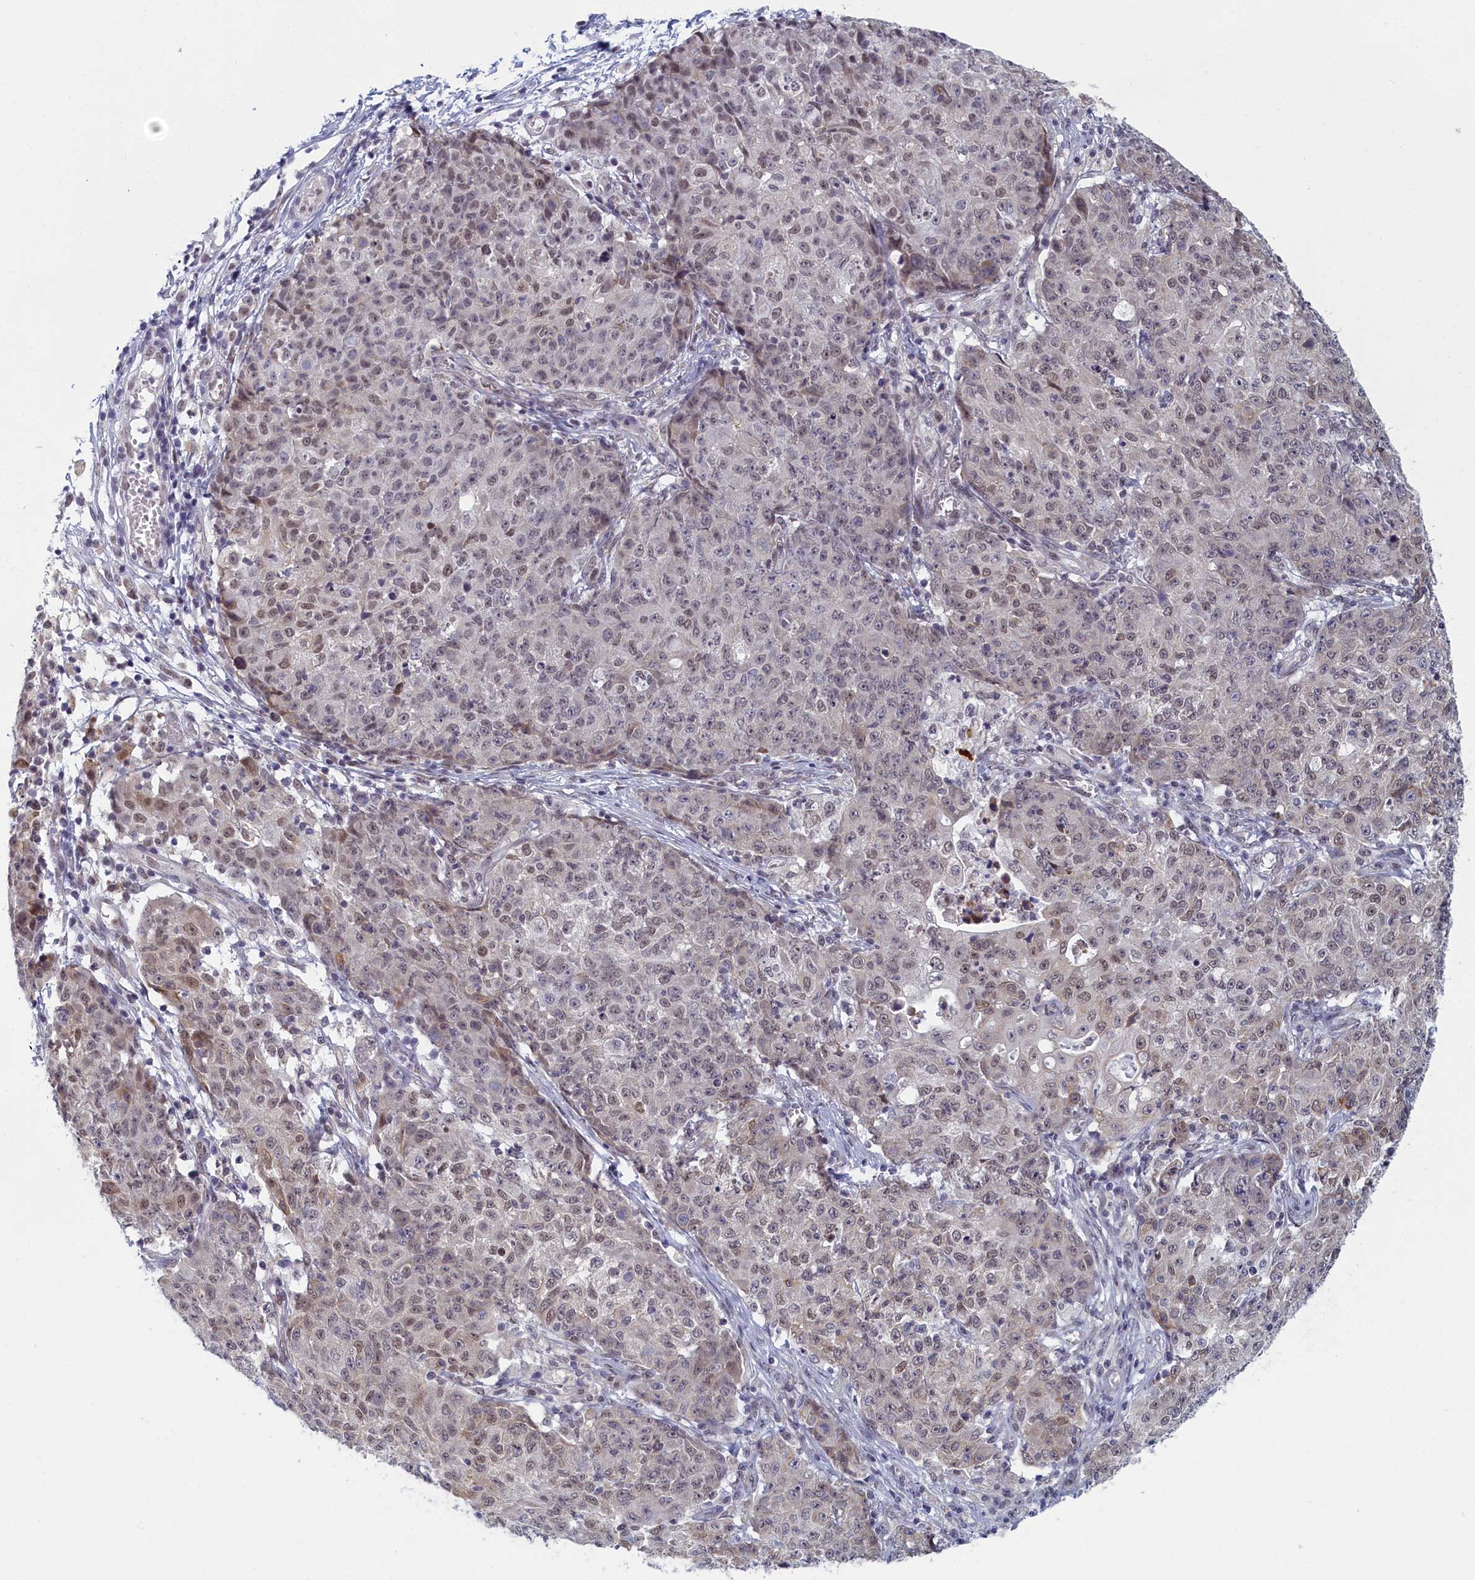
{"staining": {"intensity": "weak", "quantity": "<25%", "location": "nuclear"}, "tissue": "ovarian cancer", "cell_type": "Tumor cells", "image_type": "cancer", "snomed": [{"axis": "morphology", "description": "Carcinoma, endometroid"}, {"axis": "topography", "description": "Ovary"}], "caption": "A high-resolution histopathology image shows IHC staining of endometroid carcinoma (ovarian), which demonstrates no significant positivity in tumor cells.", "gene": "DNAJC17", "patient": {"sex": "female", "age": 42}}